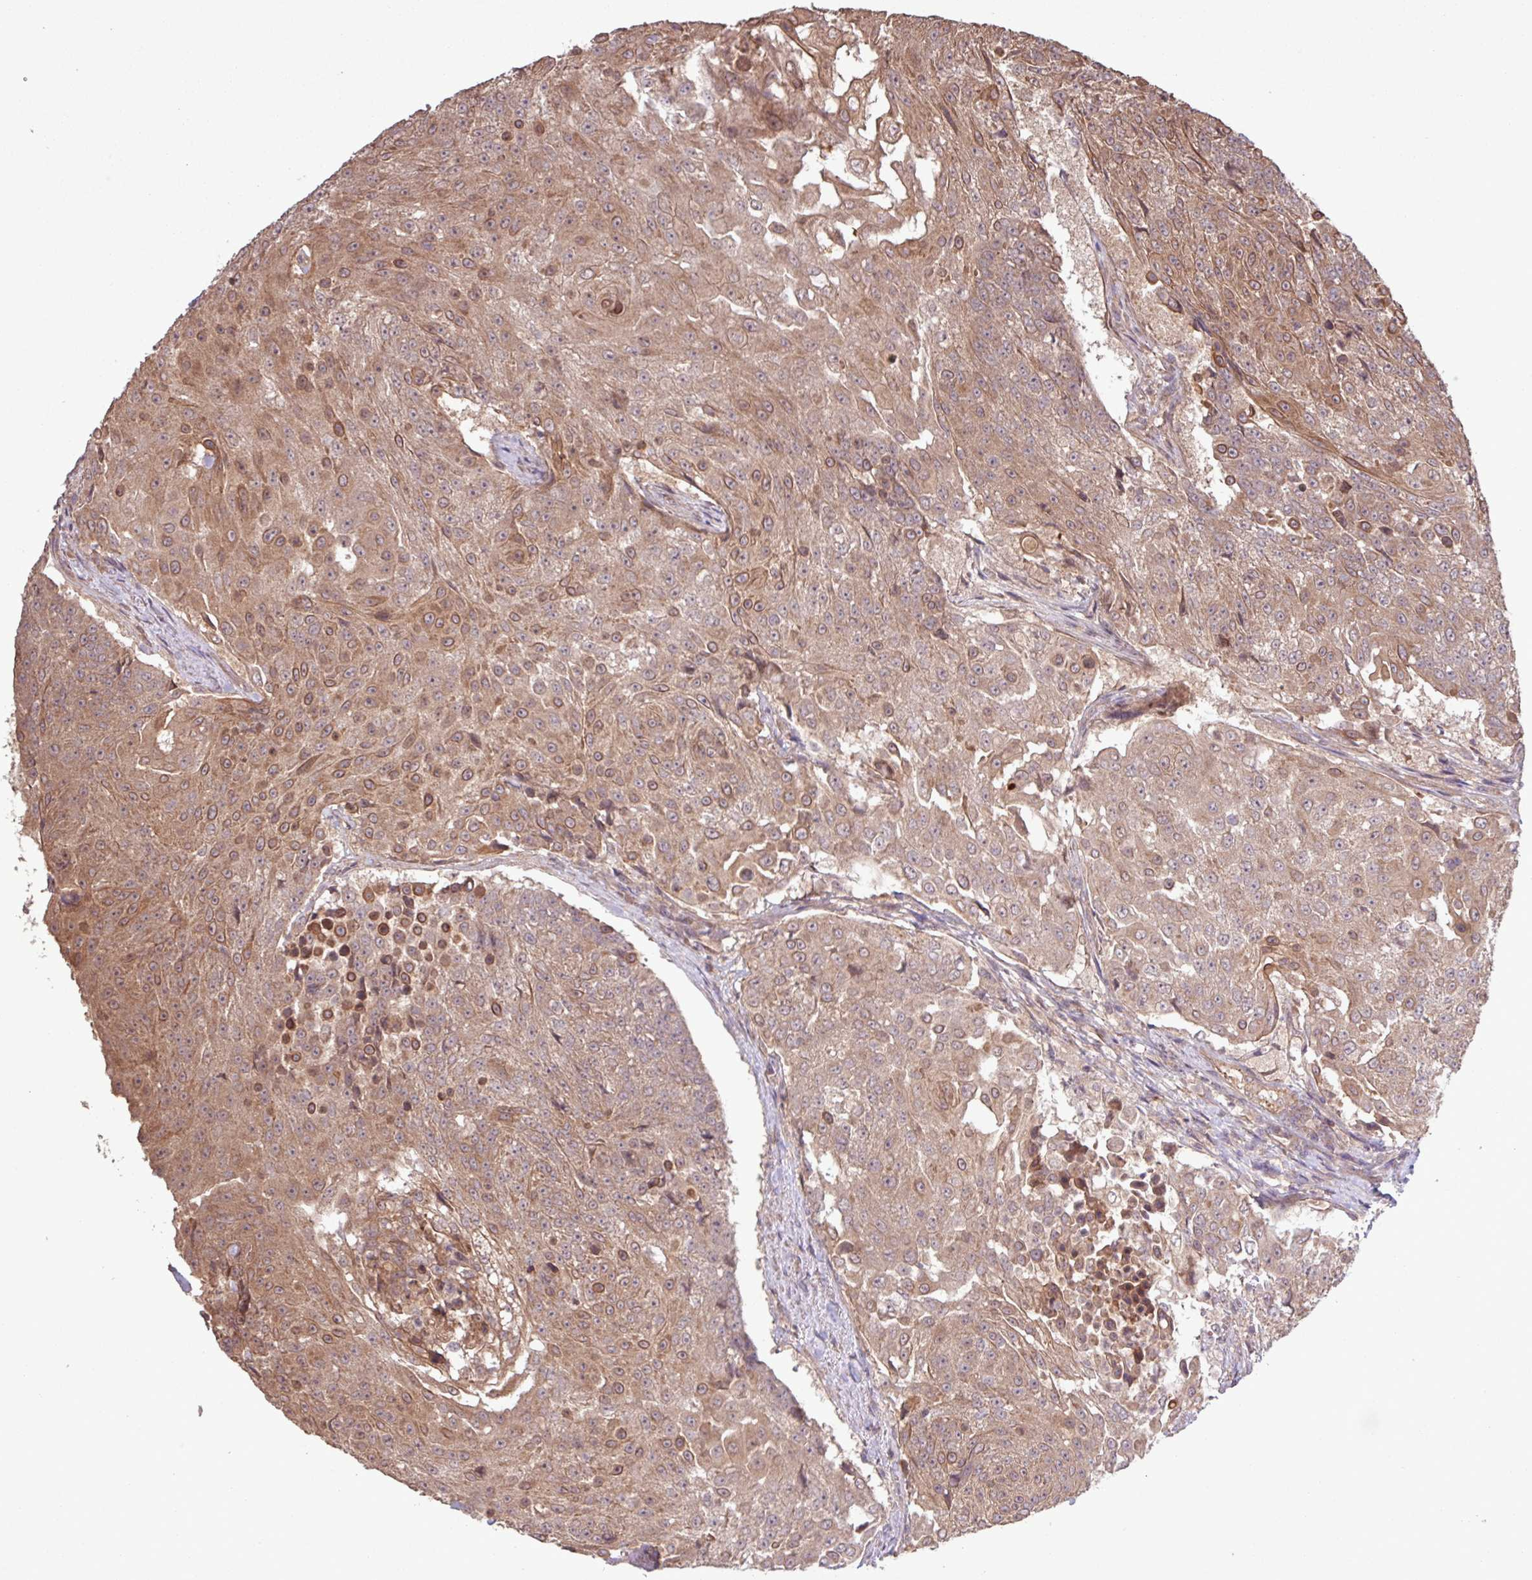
{"staining": {"intensity": "moderate", "quantity": ">75%", "location": "cytoplasmic/membranous"}, "tissue": "urothelial cancer", "cell_type": "Tumor cells", "image_type": "cancer", "snomed": [{"axis": "morphology", "description": "Urothelial carcinoma, High grade"}, {"axis": "topography", "description": "Urinary bladder"}], "caption": "Immunohistochemical staining of urothelial cancer displays moderate cytoplasmic/membranous protein staining in approximately >75% of tumor cells.", "gene": "TRABD2A", "patient": {"sex": "female", "age": 63}}